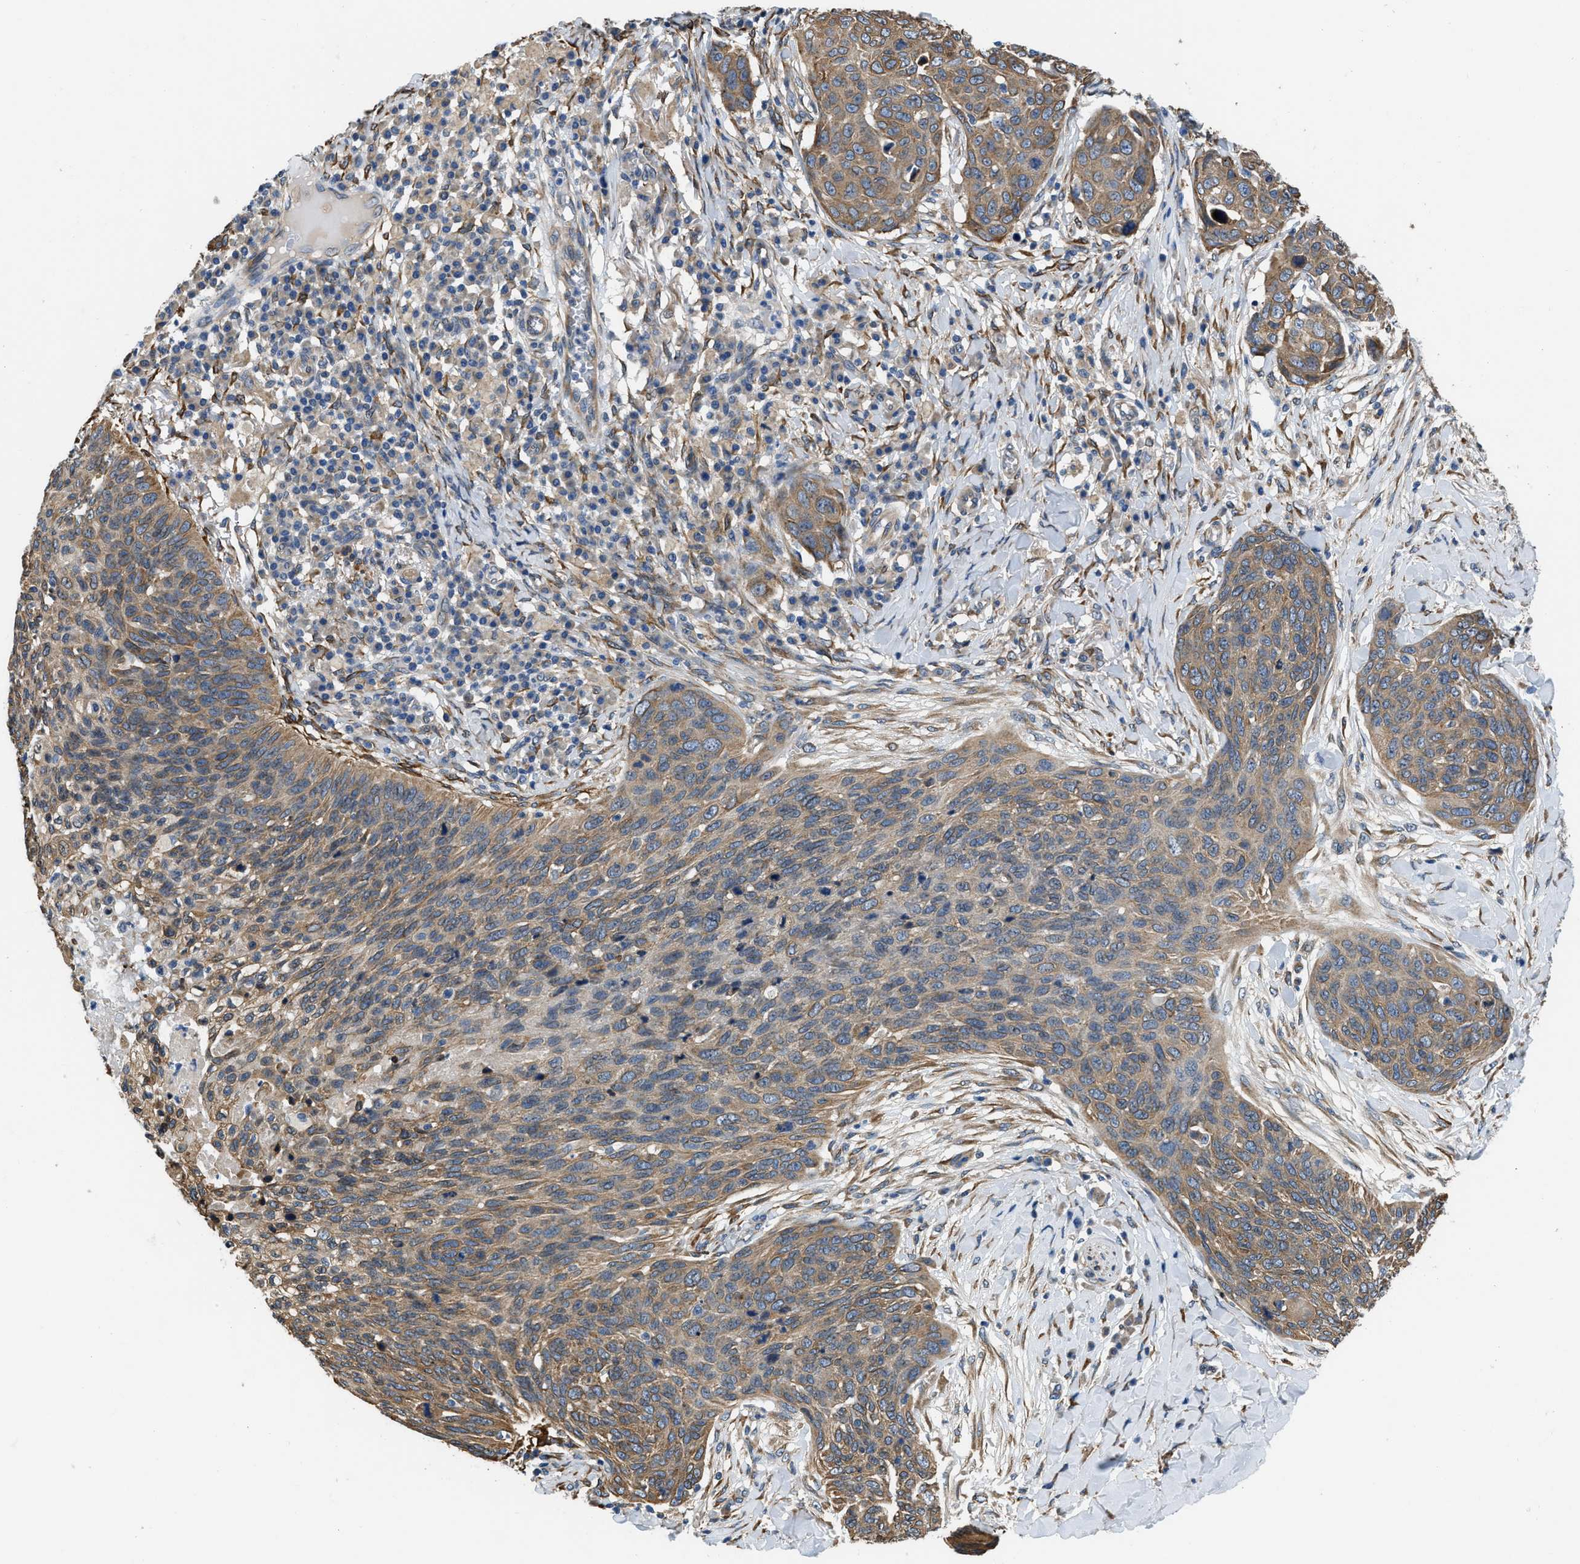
{"staining": {"intensity": "moderate", "quantity": ">75%", "location": "cytoplasmic/membranous"}, "tissue": "skin cancer", "cell_type": "Tumor cells", "image_type": "cancer", "snomed": [{"axis": "morphology", "description": "Squamous cell carcinoma in situ, NOS"}, {"axis": "morphology", "description": "Squamous cell carcinoma, NOS"}, {"axis": "topography", "description": "Skin"}], "caption": "A high-resolution micrograph shows IHC staining of squamous cell carcinoma (skin), which exhibits moderate cytoplasmic/membranous positivity in approximately >75% of tumor cells. Using DAB (3,3'-diaminobenzidine) (brown) and hematoxylin (blue) stains, captured at high magnification using brightfield microscopy.", "gene": "ARL6IP5", "patient": {"sex": "male", "age": 93}}